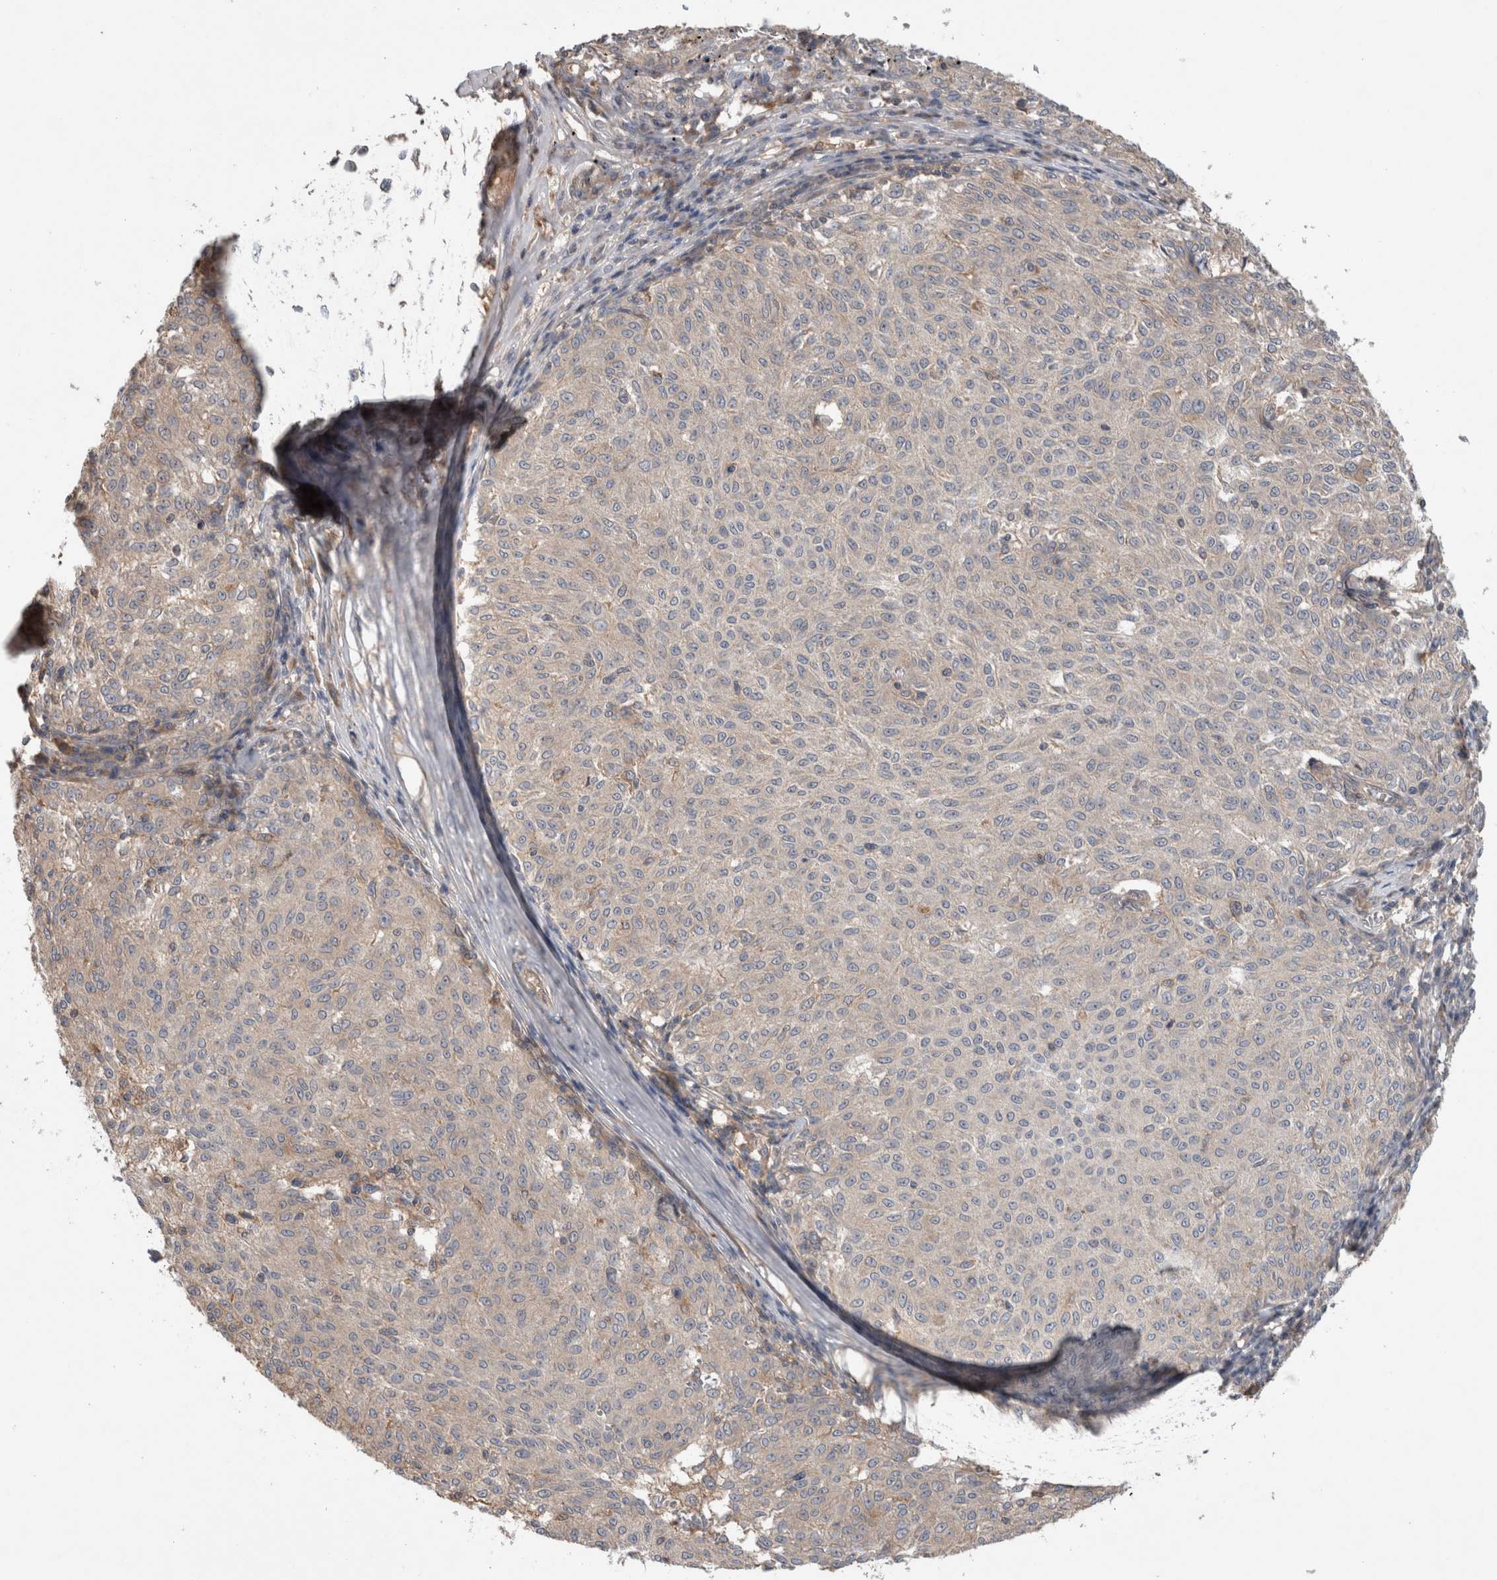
{"staining": {"intensity": "negative", "quantity": "none", "location": "none"}, "tissue": "melanoma", "cell_type": "Tumor cells", "image_type": "cancer", "snomed": [{"axis": "morphology", "description": "Malignant melanoma, NOS"}, {"axis": "topography", "description": "Skin"}], "caption": "The immunohistochemistry (IHC) micrograph has no significant staining in tumor cells of malignant melanoma tissue.", "gene": "TARBP1", "patient": {"sex": "female", "age": 72}}